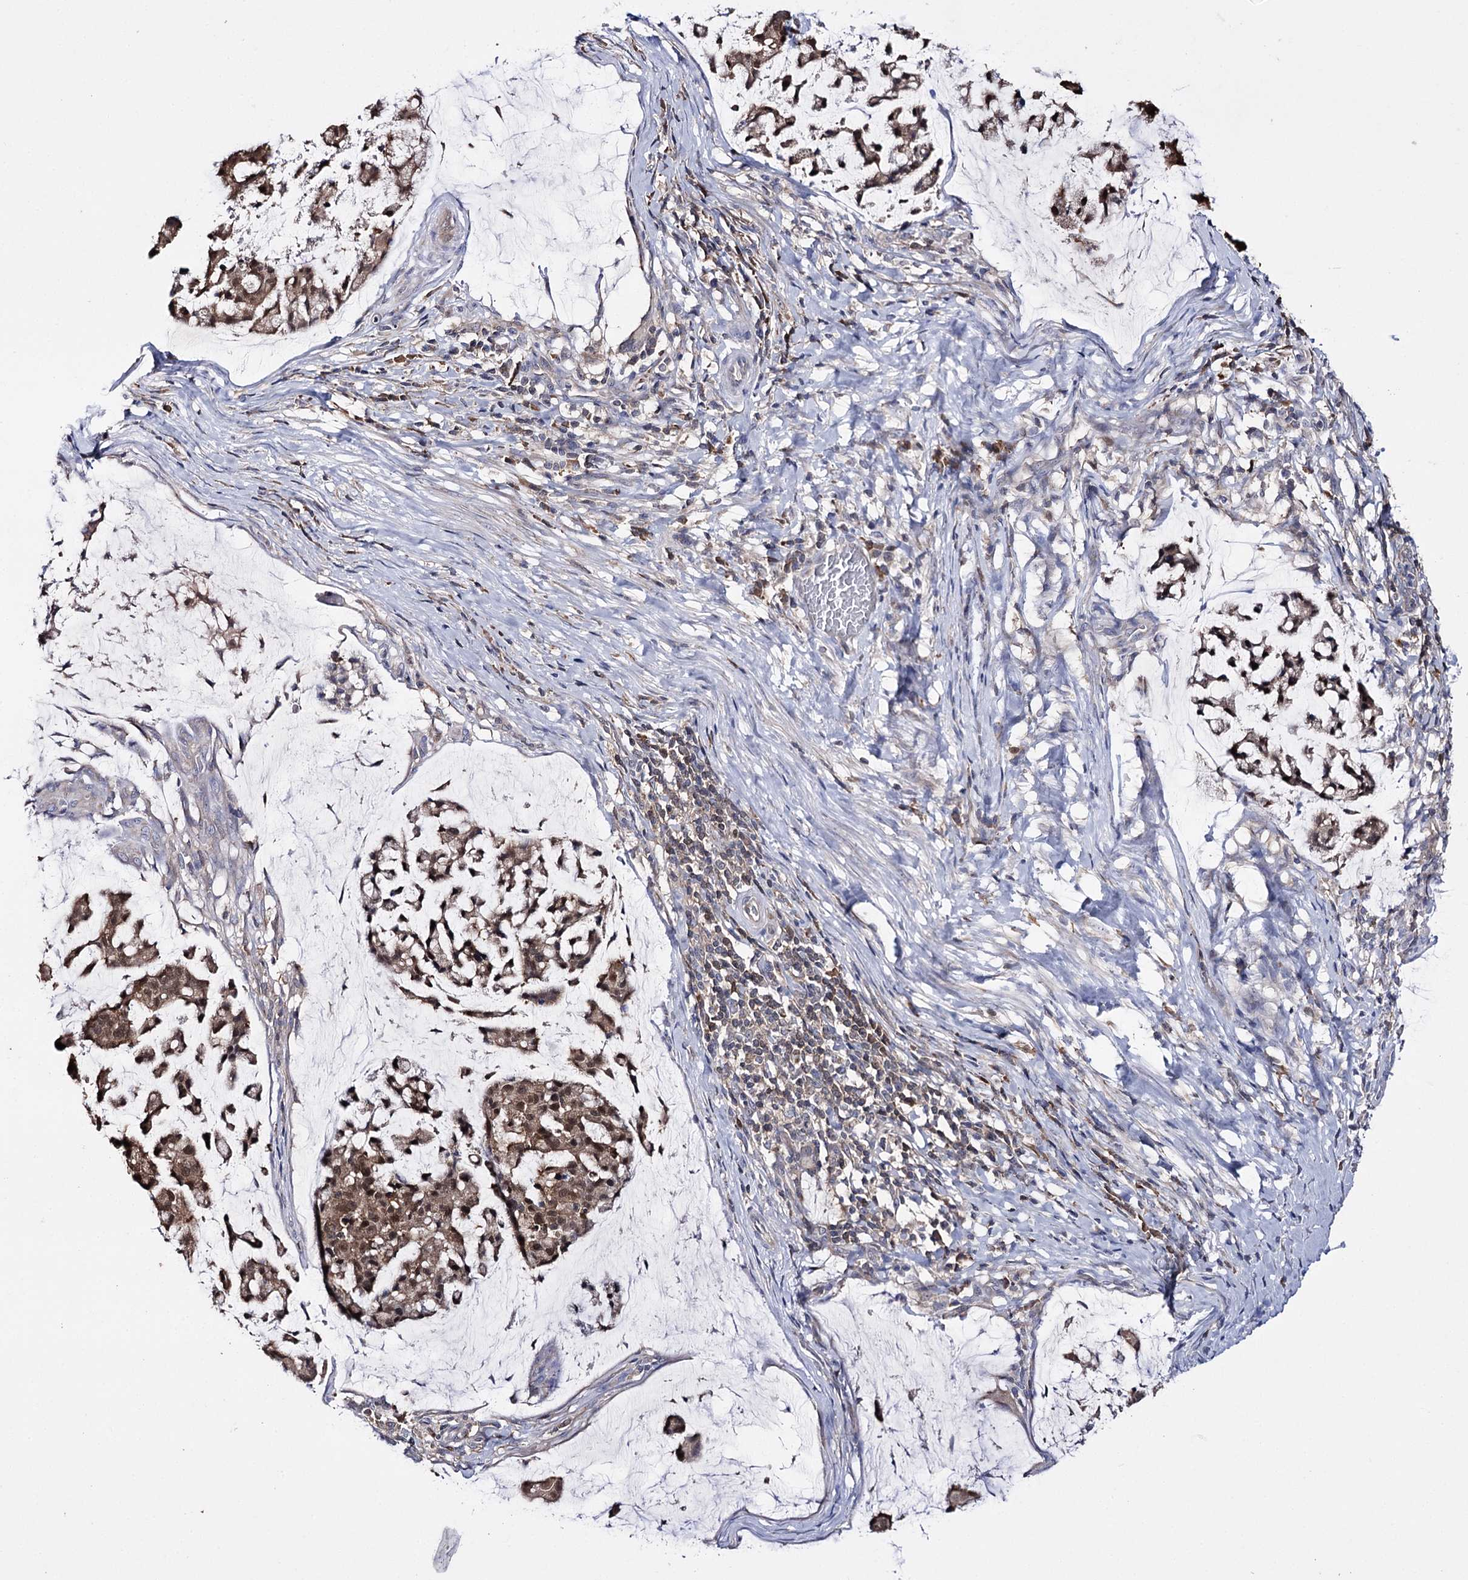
{"staining": {"intensity": "moderate", "quantity": ">75%", "location": "cytoplasmic/membranous,nuclear"}, "tissue": "stomach cancer", "cell_type": "Tumor cells", "image_type": "cancer", "snomed": [{"axis": "morphology", "description": "Adenocarcinoma, NOS"}, {"axis": "topography", "description": "Stomach, lower"}], "caption": "Human stomach cancer stained for a protein (brown) exhibits moderate cytoplasmic/membranous and nuclear positive positivity in approximately >75% of tumor cells.", "gene": "PTER", "patient": {"sex": "male", "age": 67}}